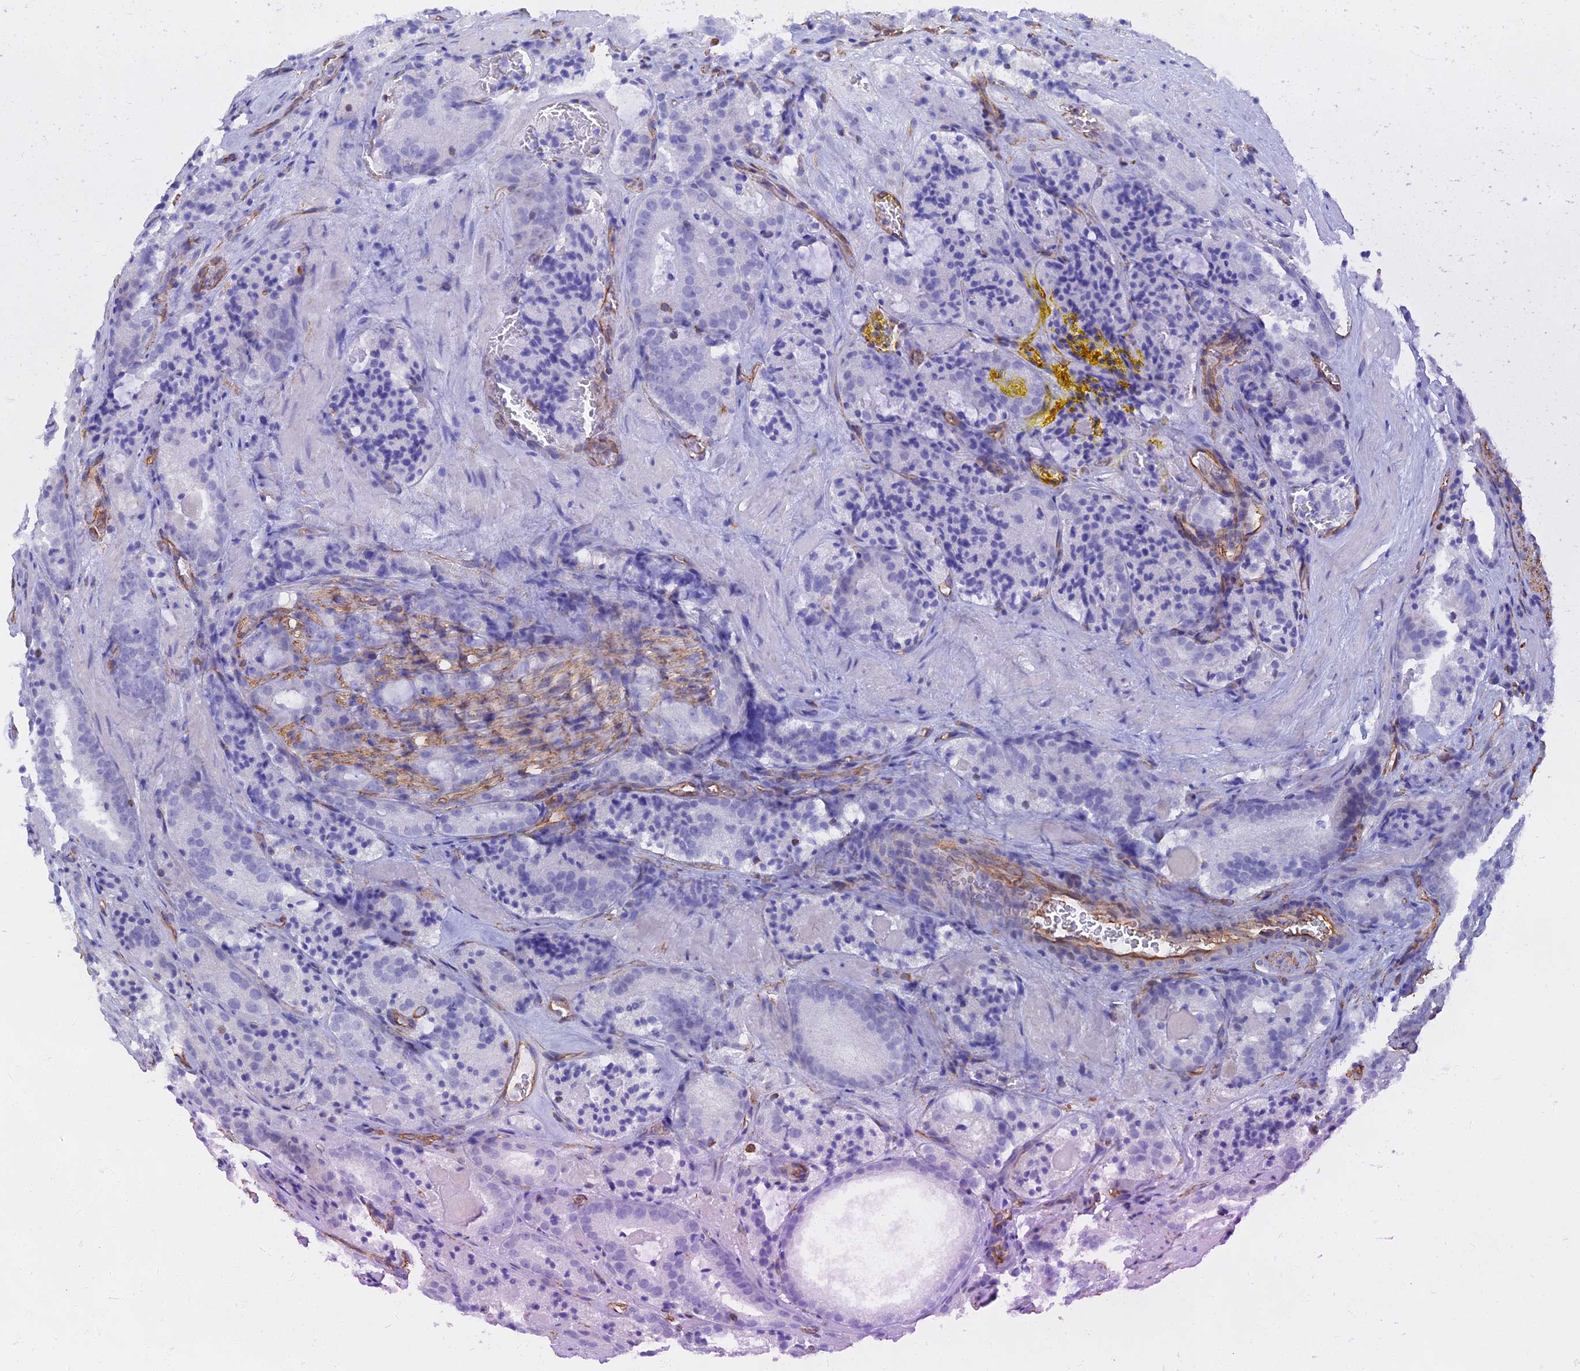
{"staining": {"intensity": "negative", "quantity": "none", "location": "none"}, "tissue": "prostate cancer", "cell_type": "Tumor cells", "image_type": "cancer", "snomed": [{"axis": "morphology", "description": "Adenocarcinoma, High grade"}, {"axis": "topography", "description": "Prostate"}], "caption": "Tumor cells show no significant expression in prostate cancer.", "gene": "RMC1", "patient": {"sex": "male", "age": 57}}